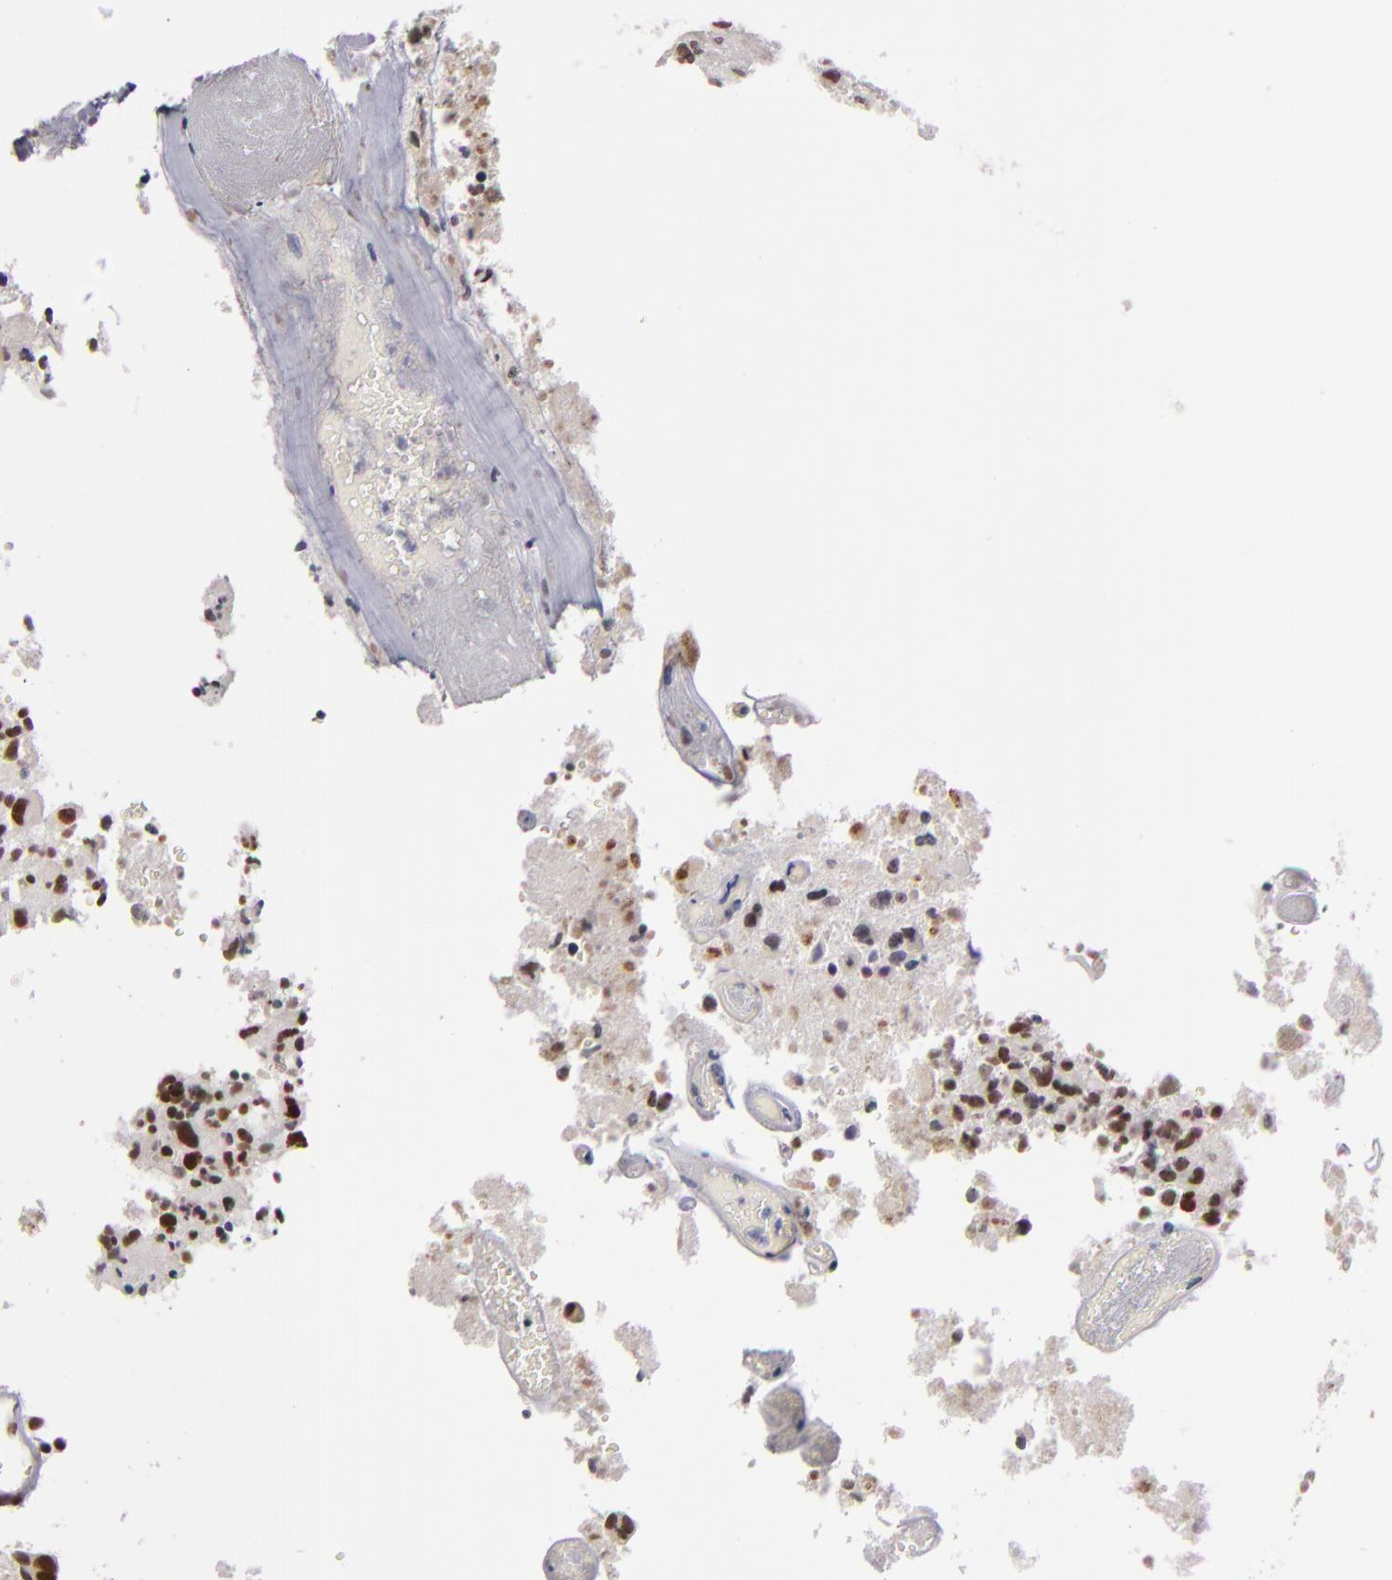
{"staining": {"intensity": "moderate", "quantity": ">75%", "location": "nuclear"}, "tissue": "glioma", "cell_type": "Tumor cells", "image_type": "cancer", "snomed": [{"axis": "morphology", "description": "Glioma, malignant, High grade"}, {"axis": "topography", "description": "Brain"}], "caption": "Tumor cells exhibit medium levels of moderate nuclear positivity in approximately >75% of cells in human glioma.", "gene": "DAXX", "patient": {"sex": "male", "age": 69}}